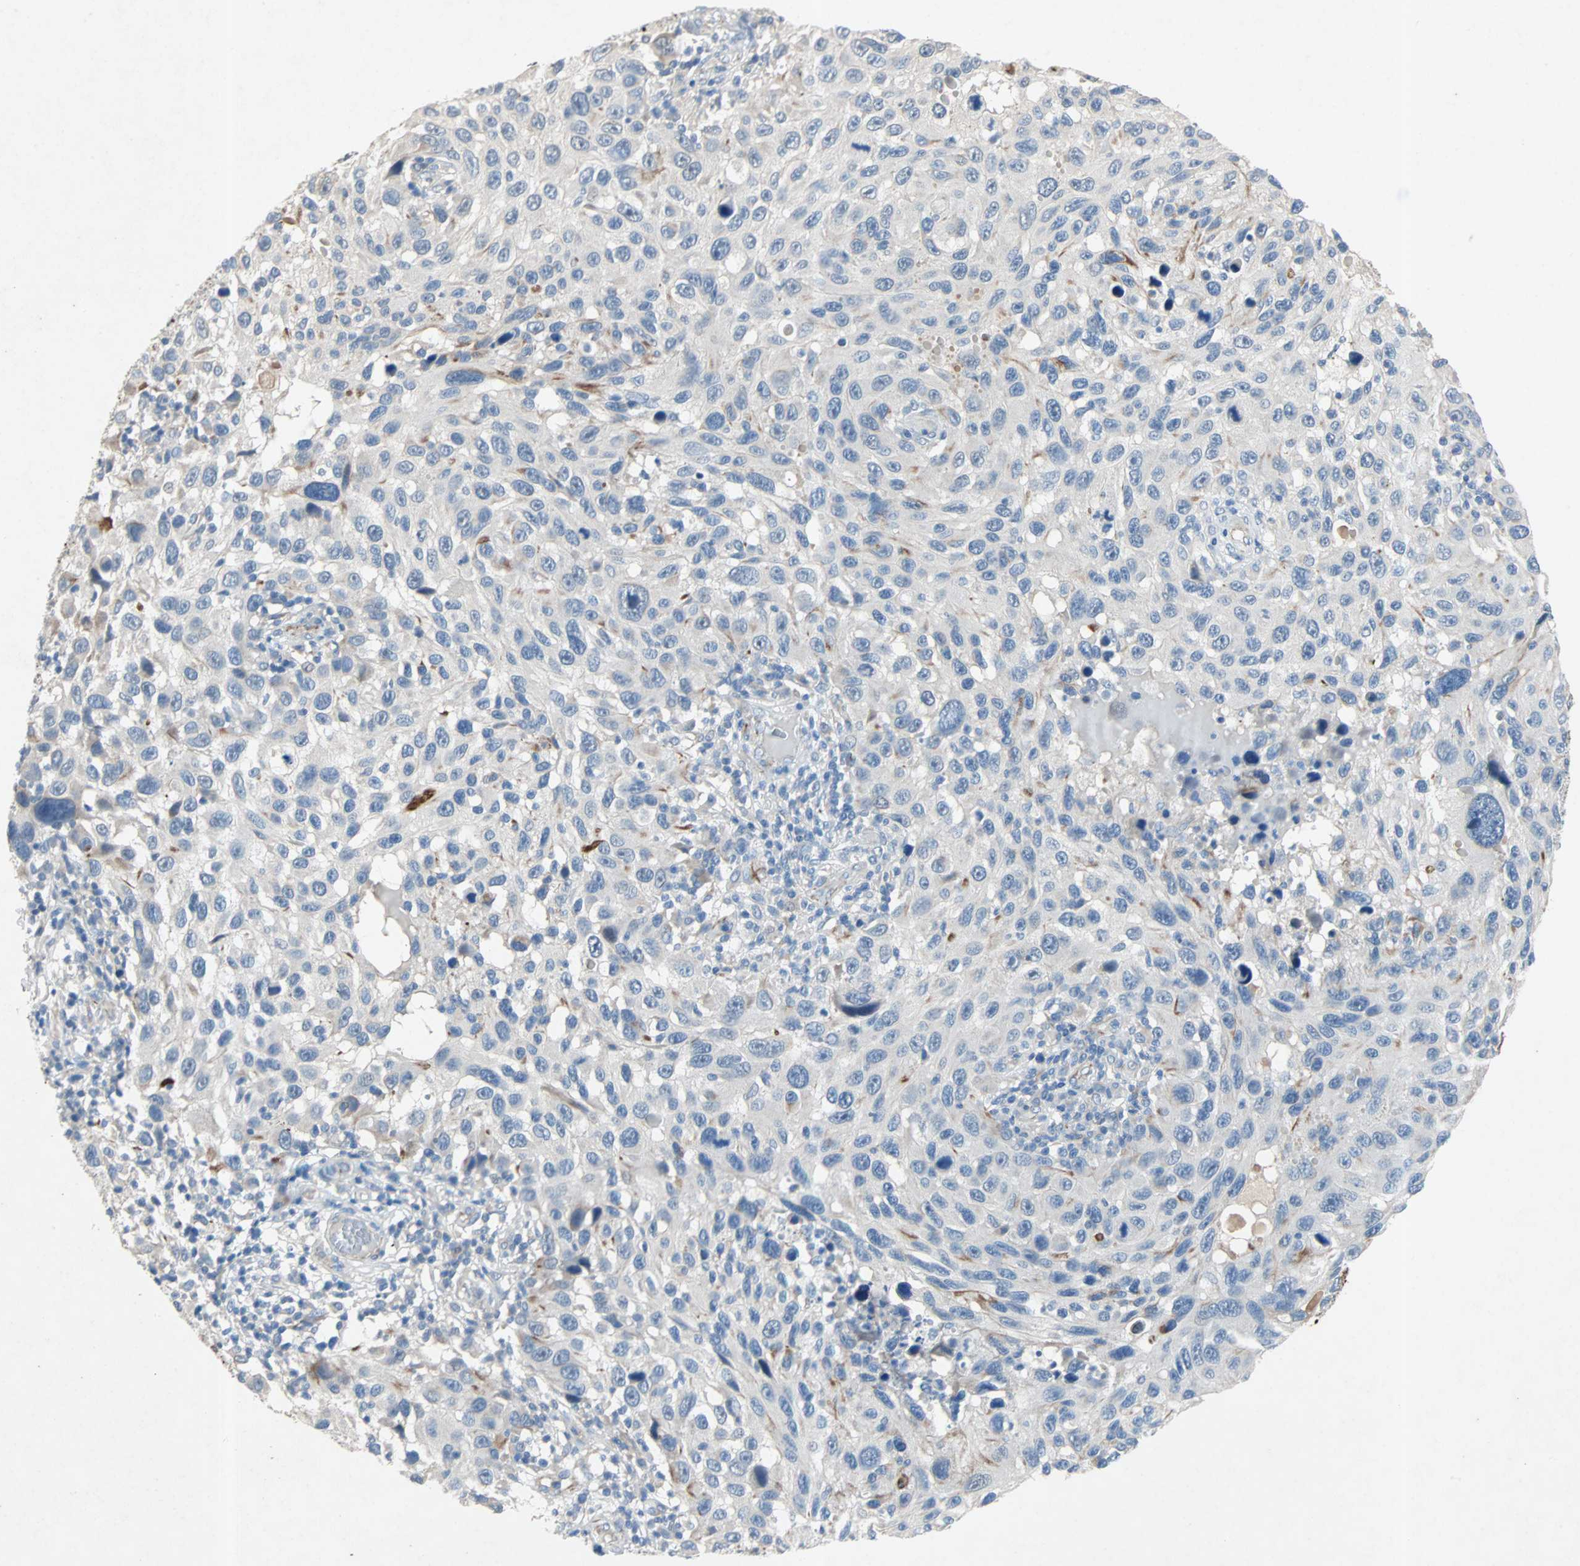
{"staining": {"intensity": "negative", "quantity": "none", "location": "none"}, "tissue": "melanoma", "cell_type": "Tumor cells", "image_type": "cancer", "snomed": [{"axis": "morphology", "description": "Malignant melanoma, NOS"}, {"axis": "topography", "description": "Skin"}], "caption": "An IHC image of malignant melanoma is shown. There is no staining in tumor cells of malignant melanoma.", "gene": "PCDHB2", "patient": {"sex": "male", "age": 53}}